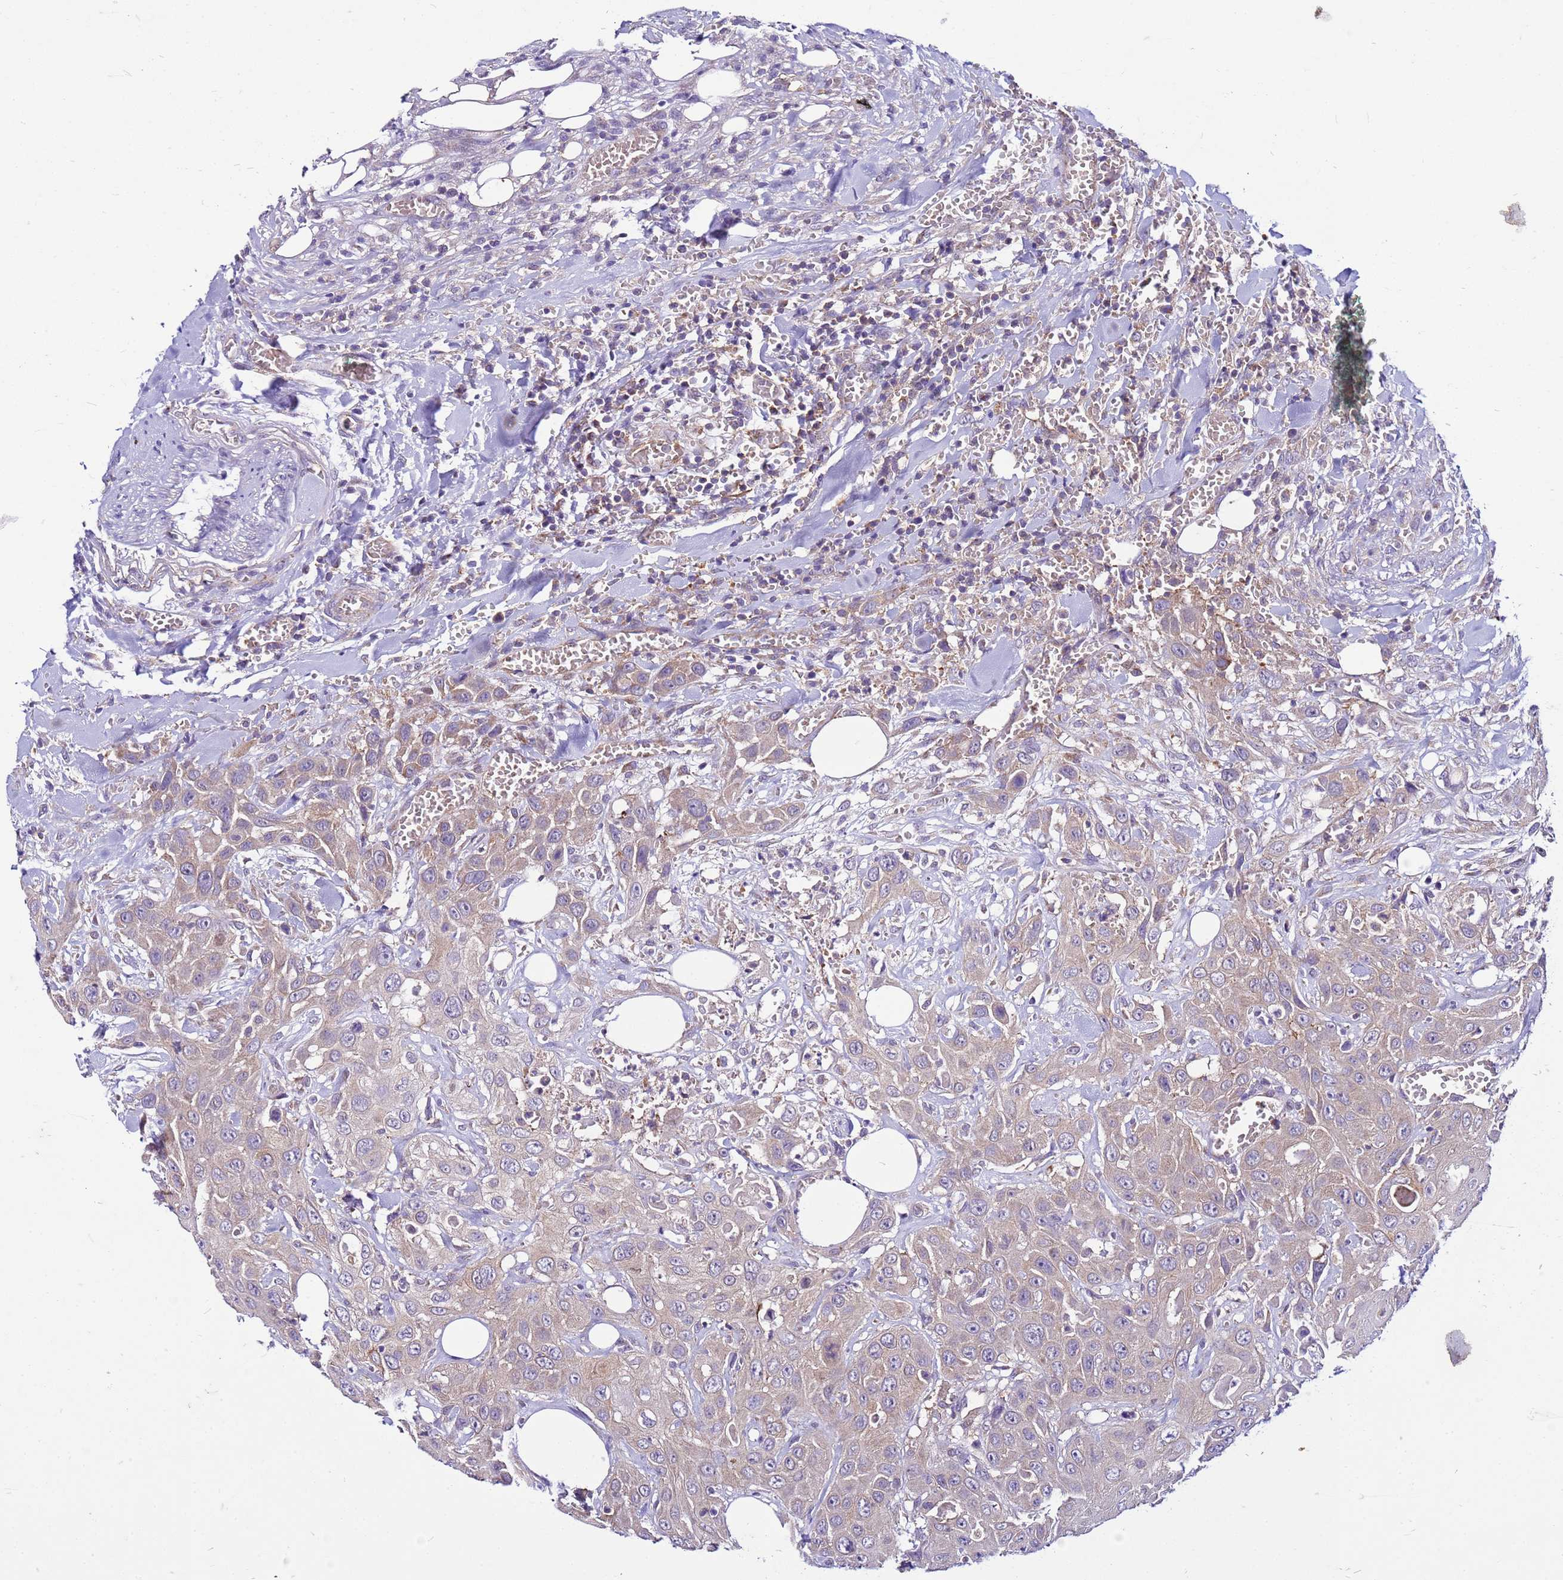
{"staining": {"intensity": "weak", "quantity": ">75%", "location": "cytoplasmic/membranous"}, "tissue": "head and neck cancer", "cell_type": "Tumor cells", "image_type": "cancer", "snomed": [{"axis": "morphology", "description": "Squamous cell carcinoma, NOS"}, {"axis": "topography", "description": "Head-Neck"}], "caption": "A brown stain labels weak cytoplasmic/membranous positivity of a protein in head and neck cancer tumor cells.", "gene": "PKD1", "patient": {"sex": "male", "age": 81}}